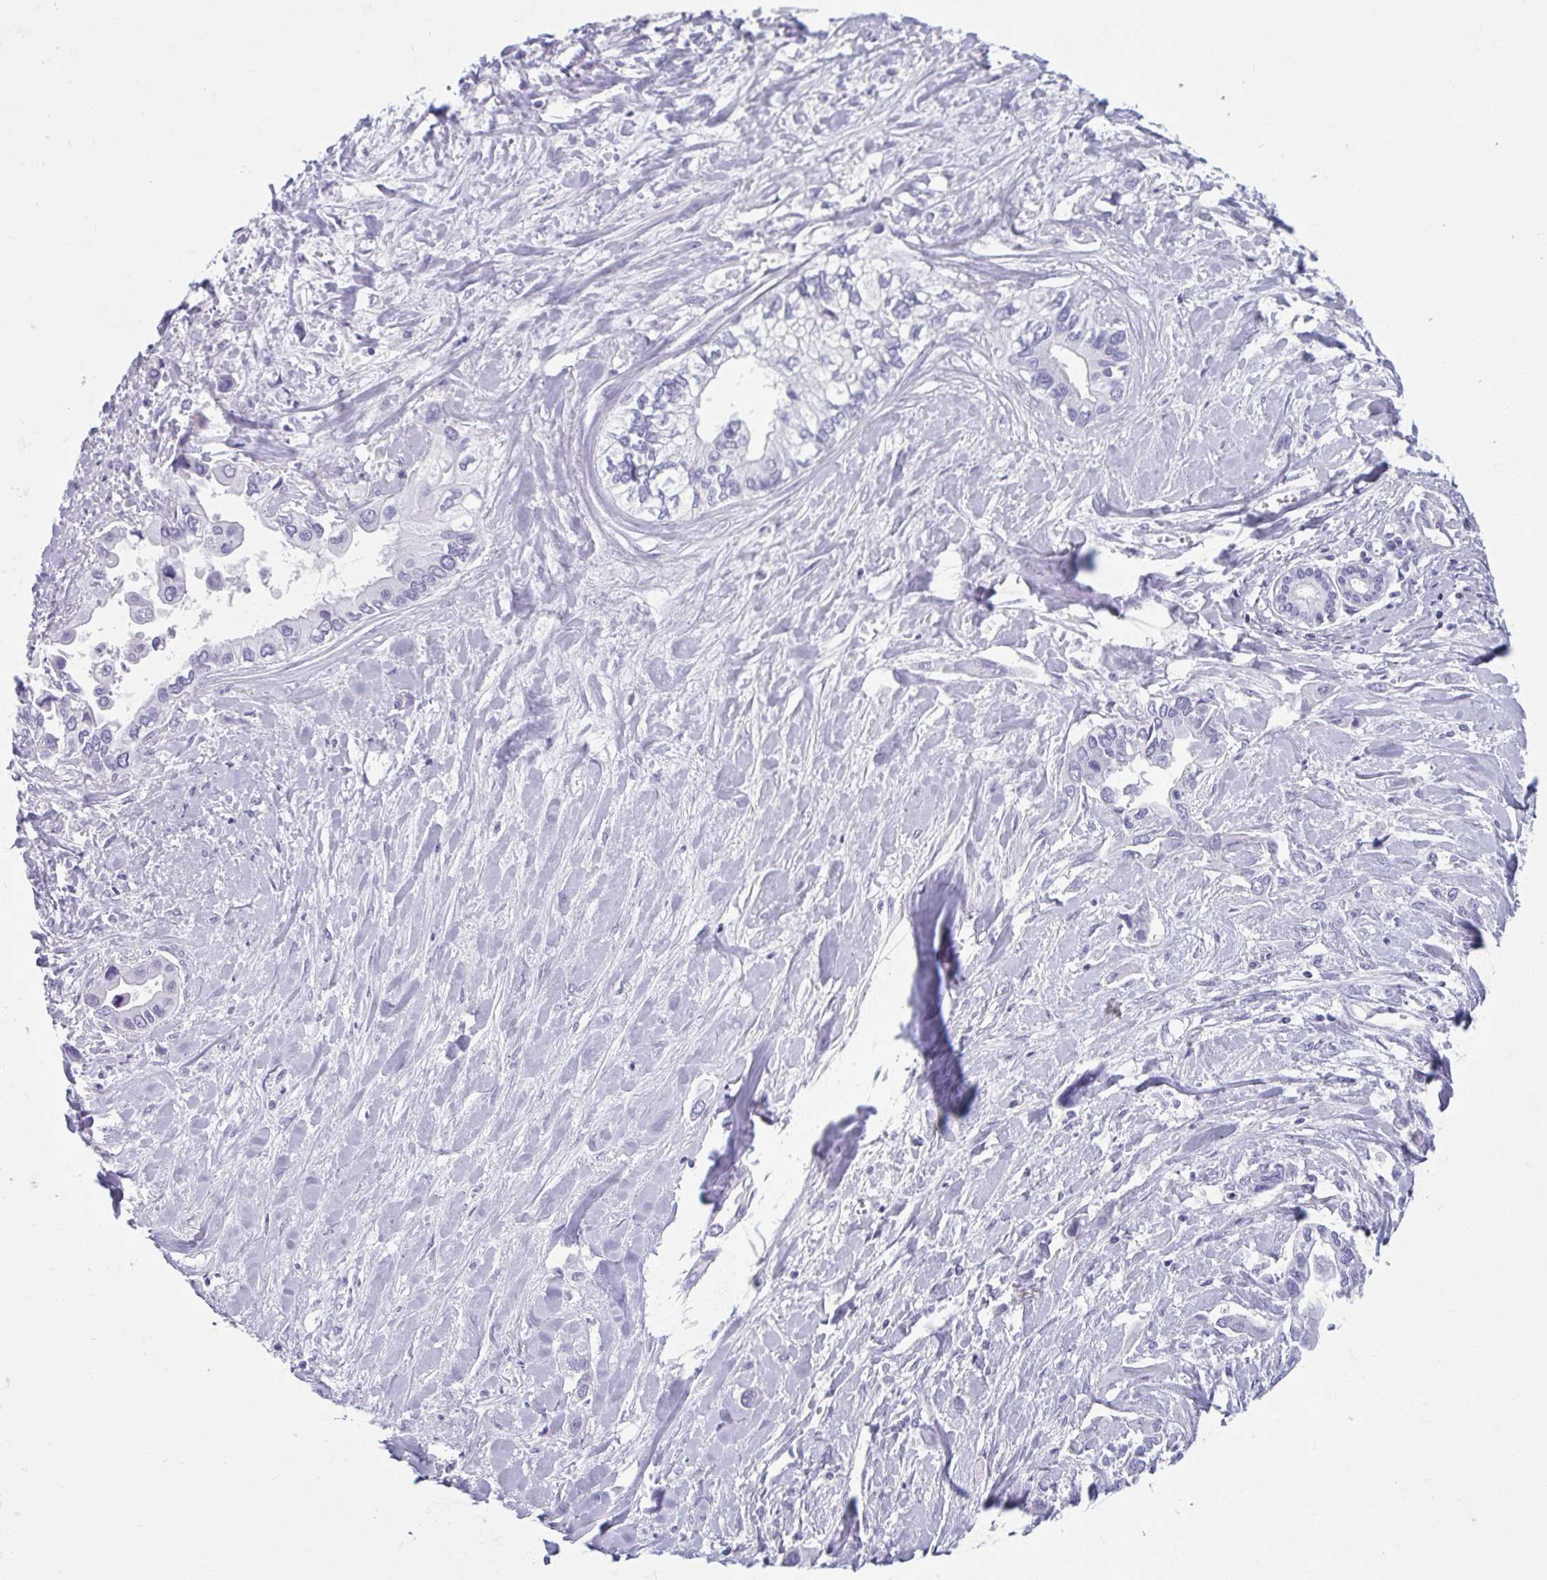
{"staining": {"intensity": "negative", "quantity": "none", "location": "none"}, "tissue": "liver cancer", "cell_type": "Tumor cells", "image_type": "cancer", "snomed": [{"axis": "morphology", "description": "Cholangiocarcinoma"}, {"axis": "topography", "description": "Liver"}], "caption": "Tumor cells show no significant protein expression in cholangiocarcinoma (liver).", "gene": "TCEAL3", "patient": {"sex": "female", "age": 64}}